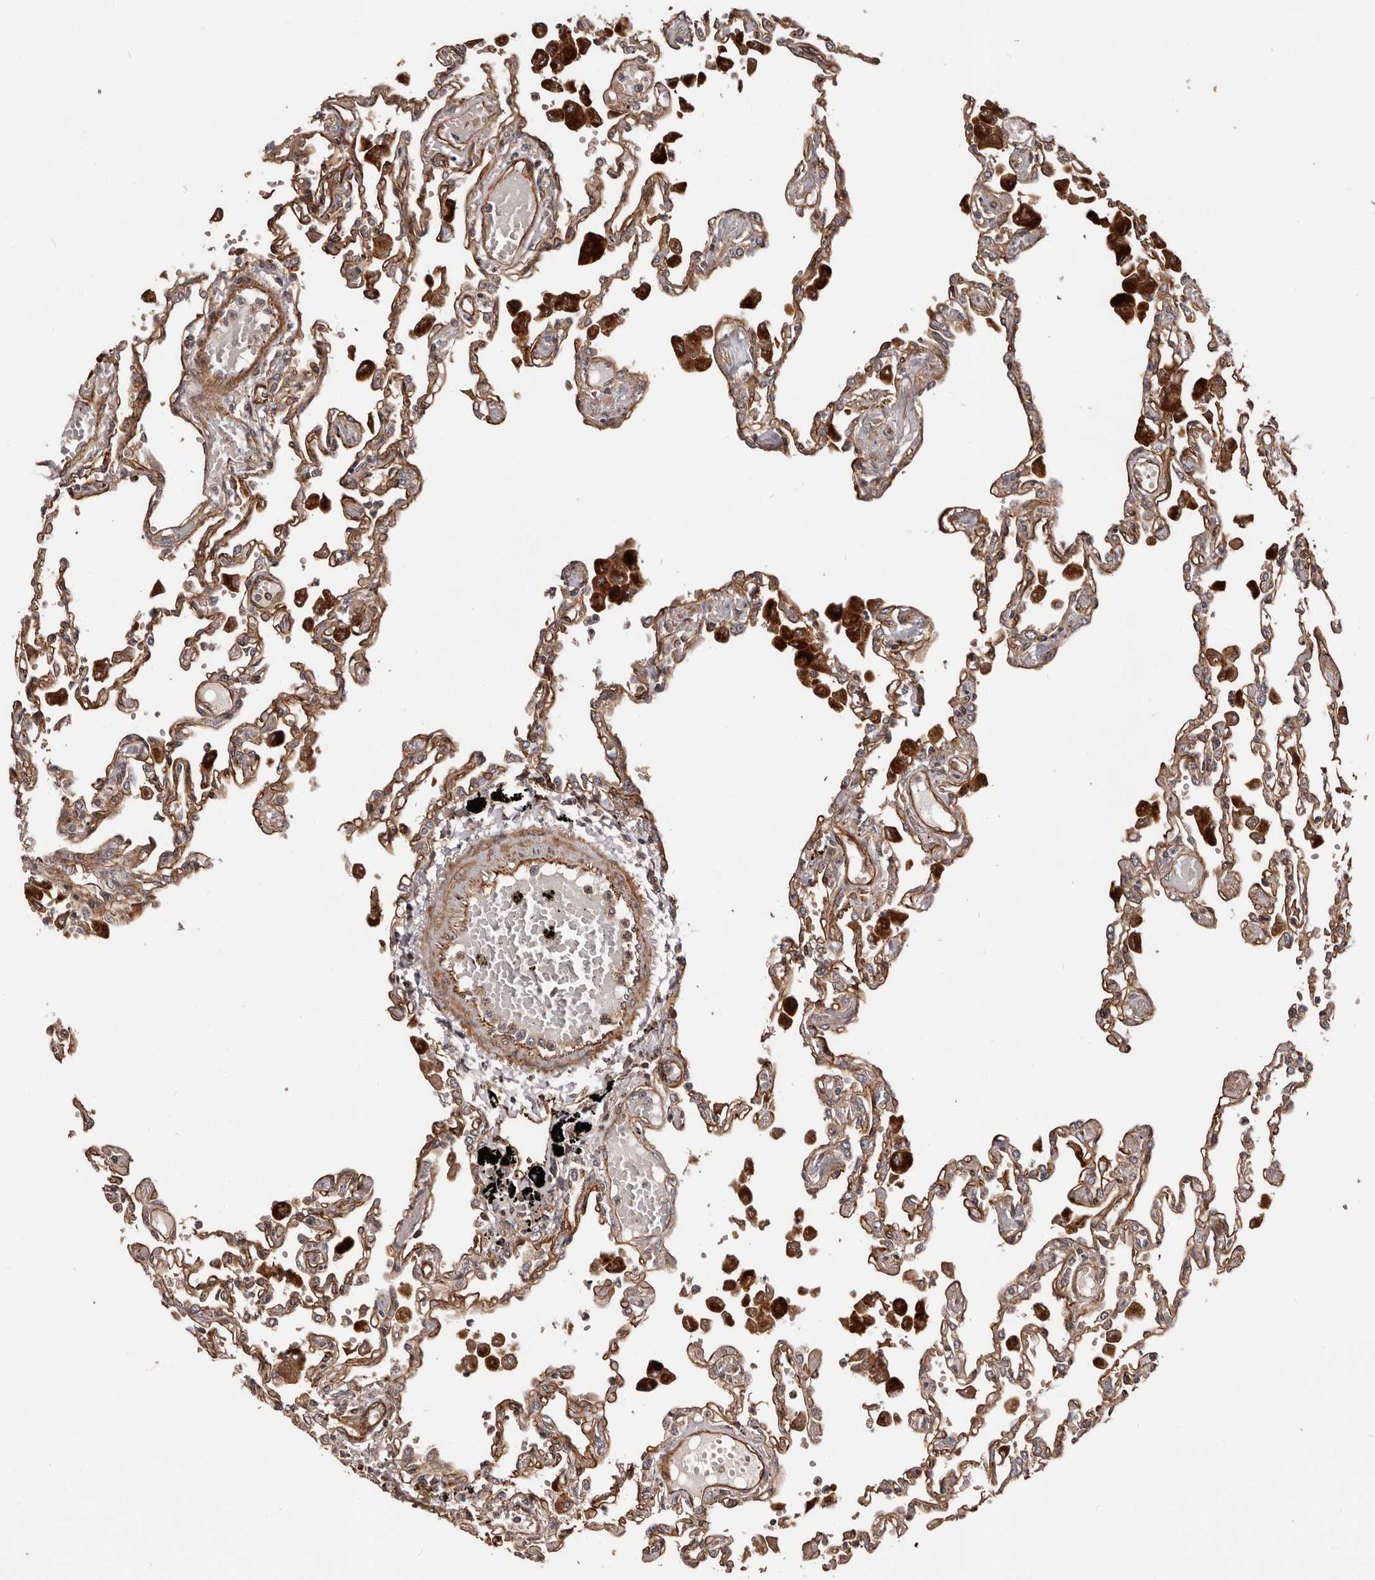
{"staining": {"intensity": "moderate", "quantity": ">75%", "location": "cytoplasmic/membranous"}, "tissue": "lung", "cell_type": "Alveolar cells", "image_type": "normal", "snomed": [{"axis": "morphology", "description": "Normal tissue, NOS"}, {"axis": "topography", "description": "Bronchus"}, {"axis": "topography", "description": "Lung"}], "caption": "Brown immunohistochemical staining in benign human lung reveals moderate cytoplasmic/membranous expression in about >75% of alveolar cells.", "gene": "GTPBP1", "patient": {"sex": "female", "age": 49}}